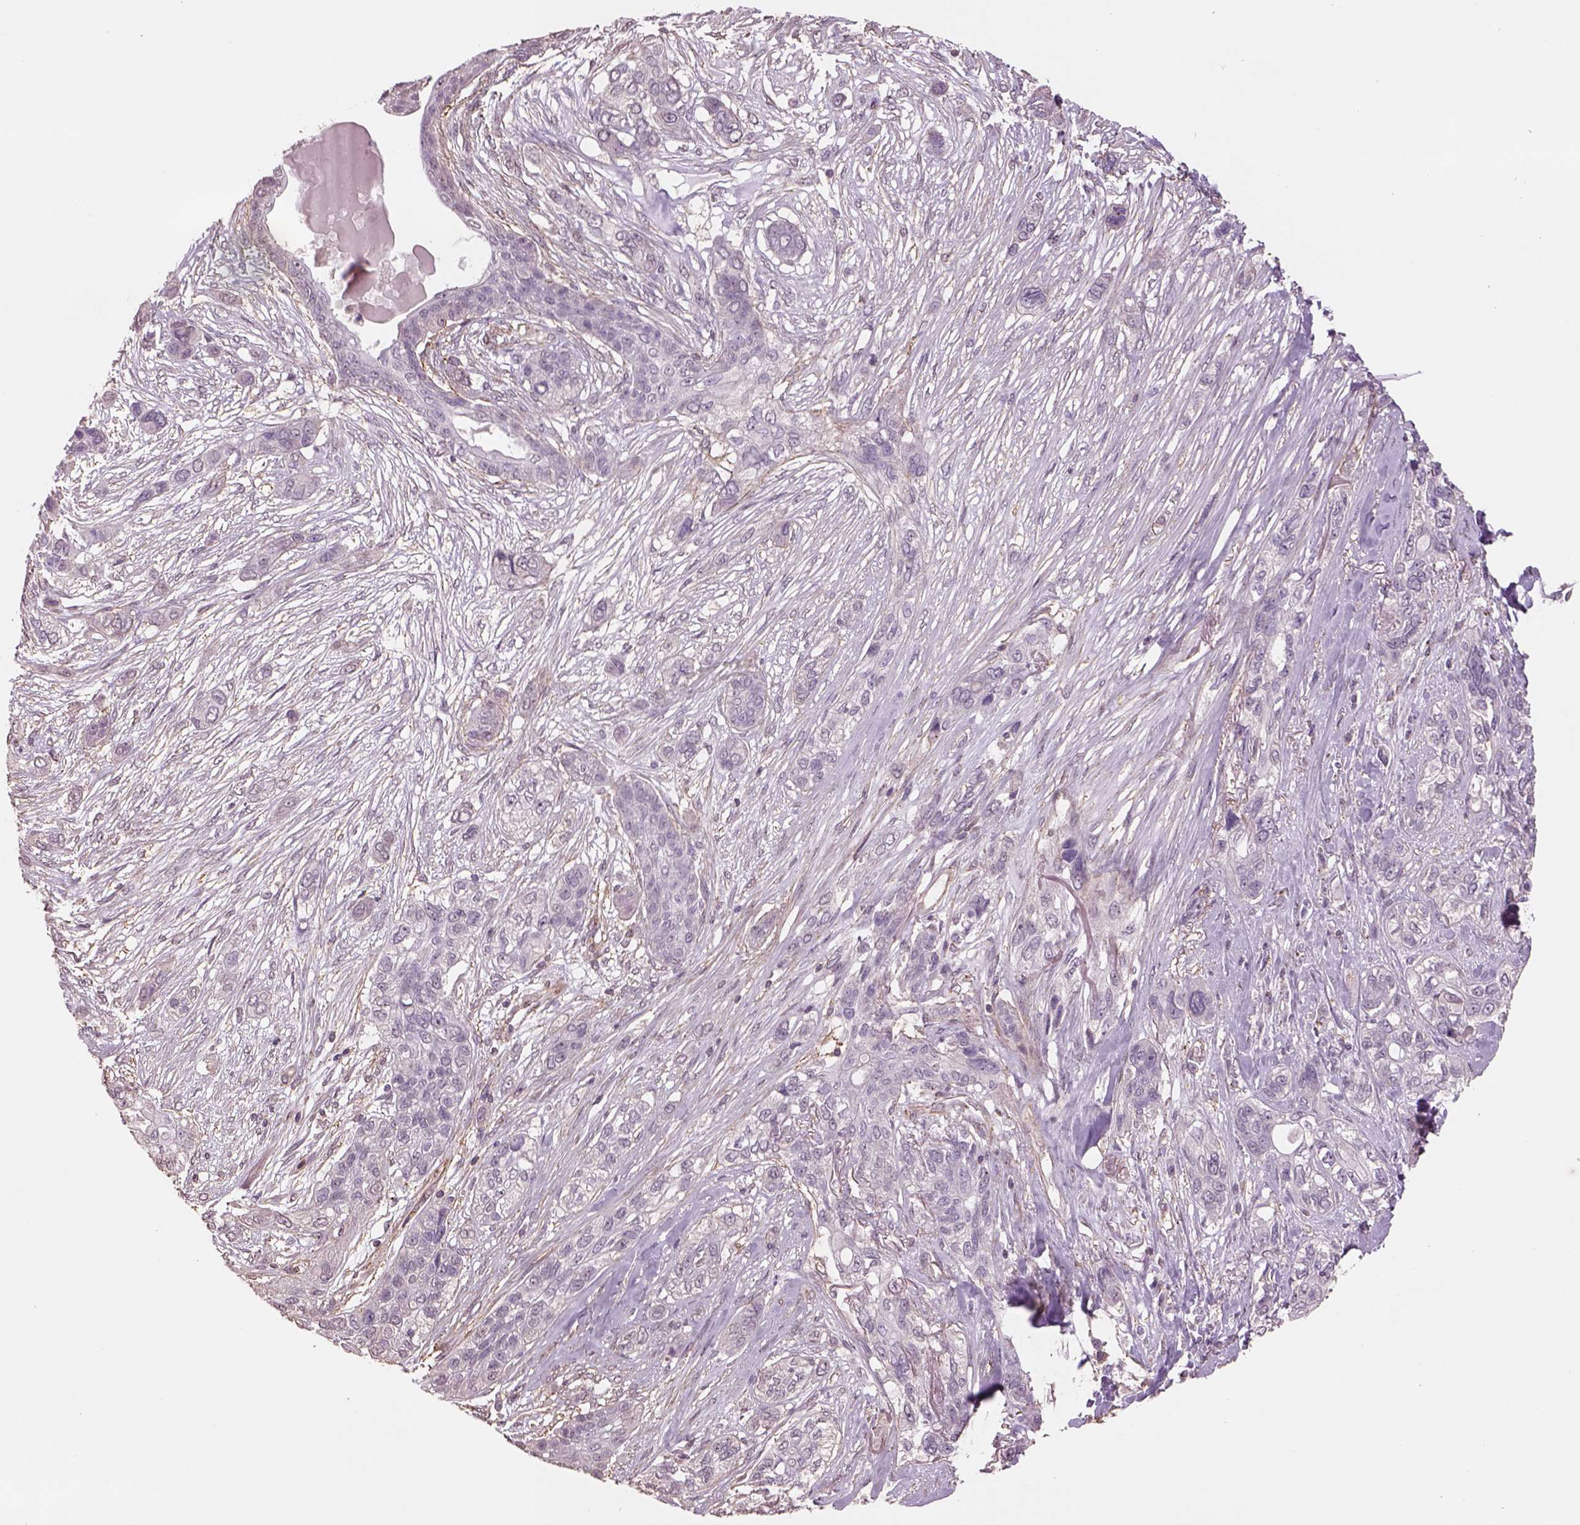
{"staining": {"intensity": "negative", "quantity": "none", "location": "none"}, "tissue": "lung cancer", "cell_type": "Tumor cells", "image_type": "cancer", "snomed": [{"axis": "morphology", "description": "Squamous cell carcinoma, NOS"}, {"axis": "topography", "description": "Lung"}], "caption": "DAB immunohistochemical staining of human squamous cell carcinoma (lung) reveals no significant positivity in tumor cells. (Immunohistochemistry, brightfield microscopy, high magnification).", "gene": "LIN7A", "patient": {"sex": "female", "age": 70}}